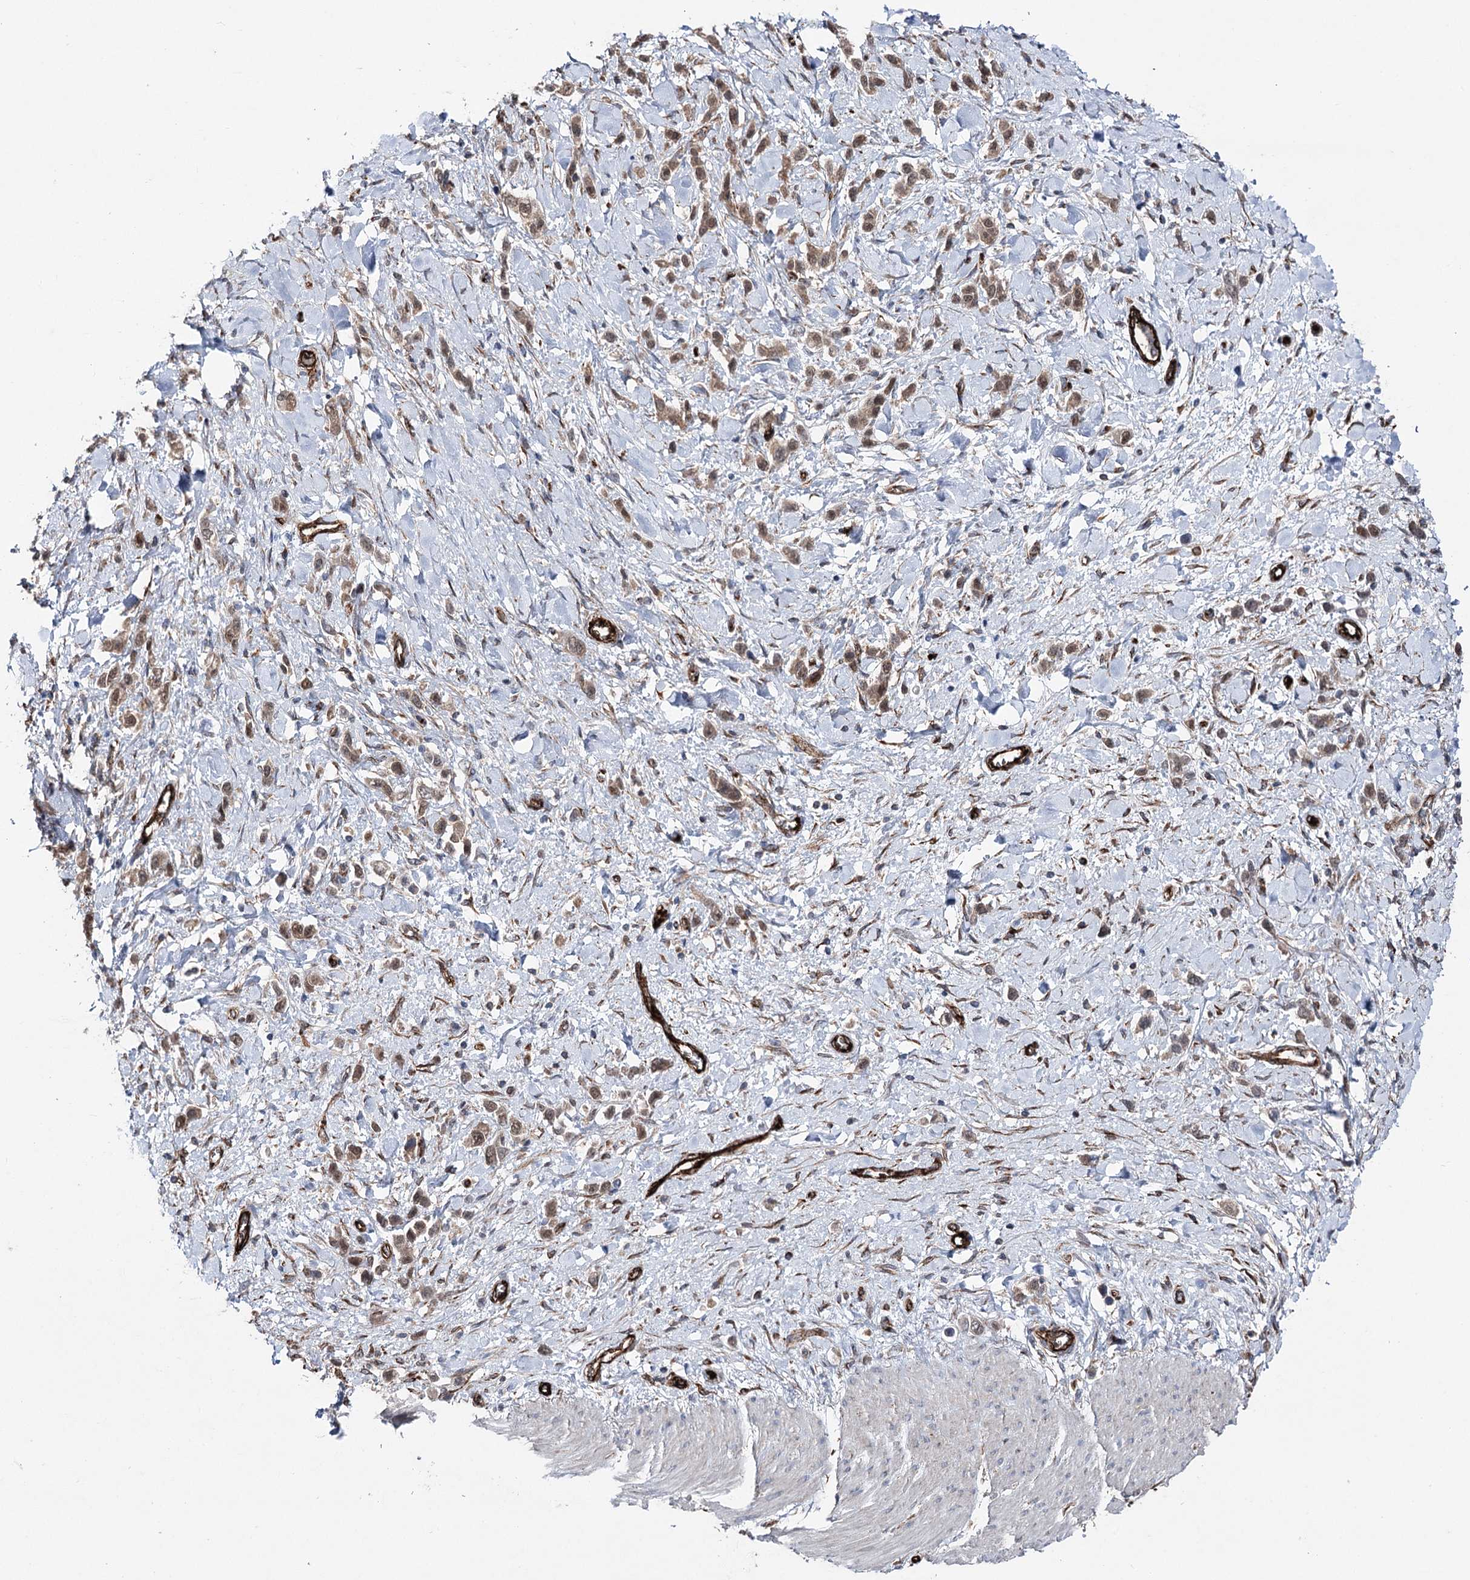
{"staining": {"intensity": "moderate", "quantity": ">75%", "location": "cytoplasmic/membranous"}, "tissue": "stomach cancer", "cell_type": "Tumor cells", "image_type": "cancer", "snomed": [{"axis": "morphology", "description": "Normal tissue, NOS"}, {"axis": "morphology", "description": "Adenocarcinoma, NOS"}, {"axis": "topography", "description": "Stomach, upper"}, {"axis": "topography", "description": "Stomach"}], "caption": "A brown stain shows moderate cytoplasmic/membranous positivity of a protein in stomach cancer (adenocarcinoma) tumor cells.", "gene": "MIB1", "patient": {"sex": "female", "age": 65}}